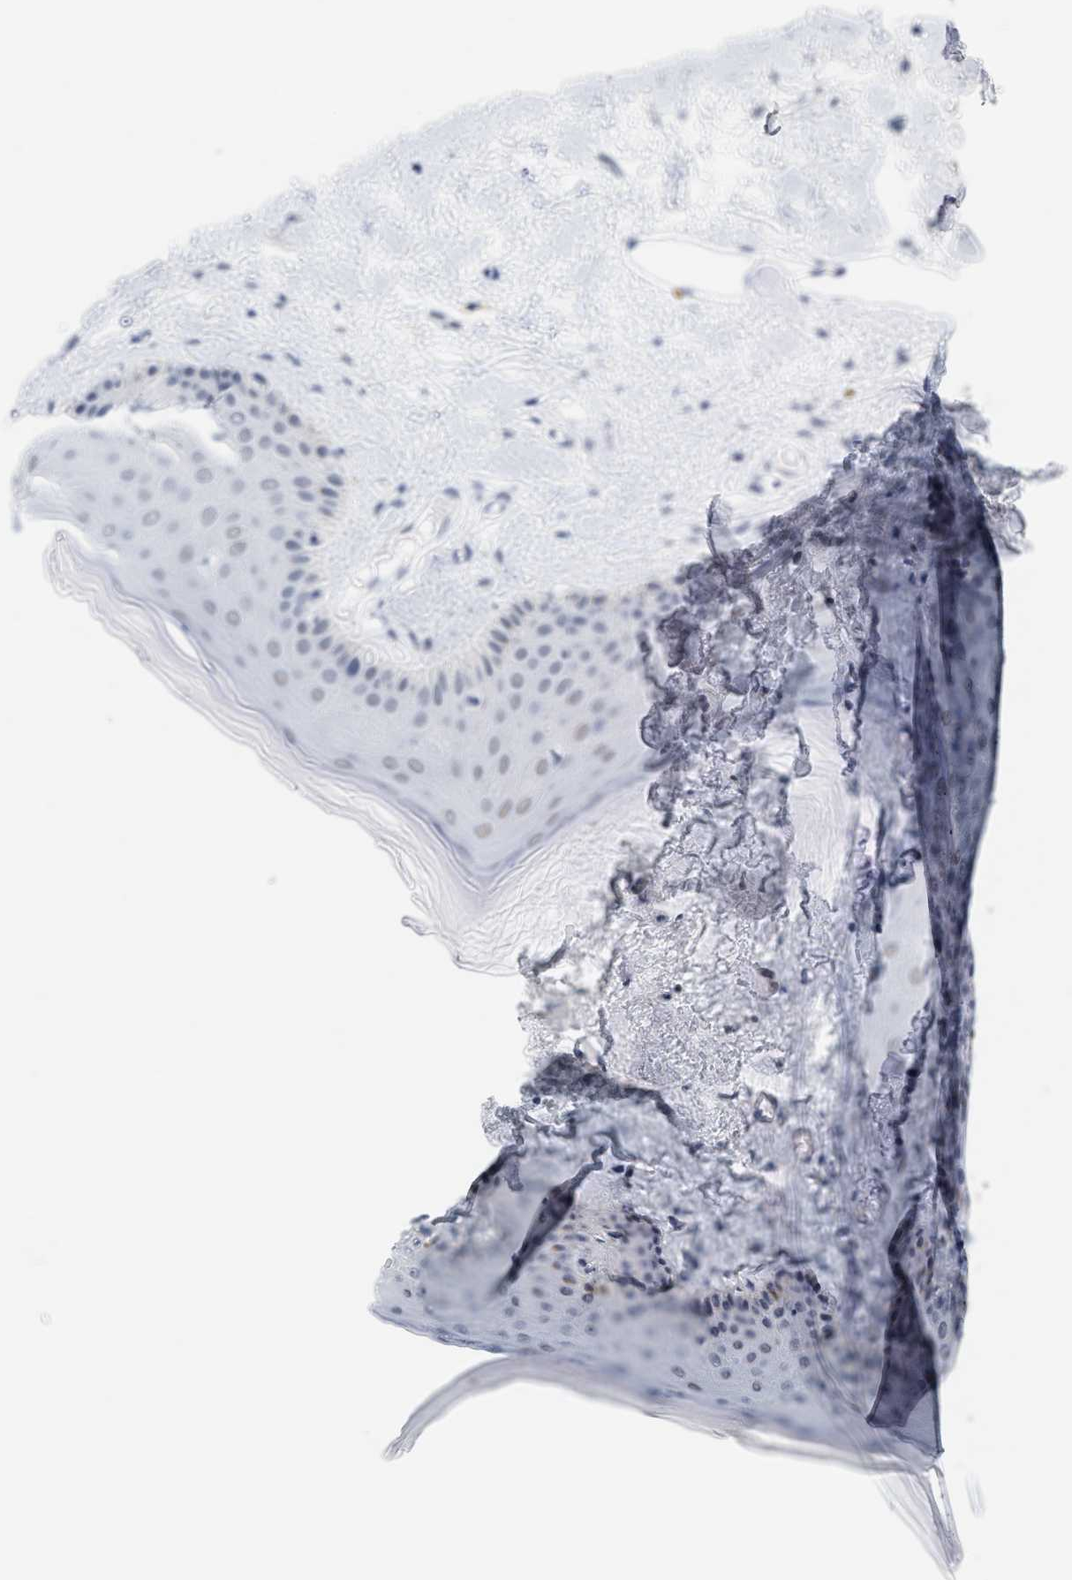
{"staining": {"intensity": "weak", "quantity": "<25%", "location": "cytoplasmic/membranous"}, "tissue": "skin", "cell_type": "Epidermal cells", "image_type": "normal", "snomed": [{"axis": "morphology", "description": "Normal tissue, NOS"}, {"axis": "topography", "description": "Vulva"}], "caption": "Epidermal cells are negative for brown protein staining in benign skin. (DAB immunohistochemistry with hematoxylin counter stain).", "gene": "XIRP1", "patient": {"sex": "female", "age": 73}}